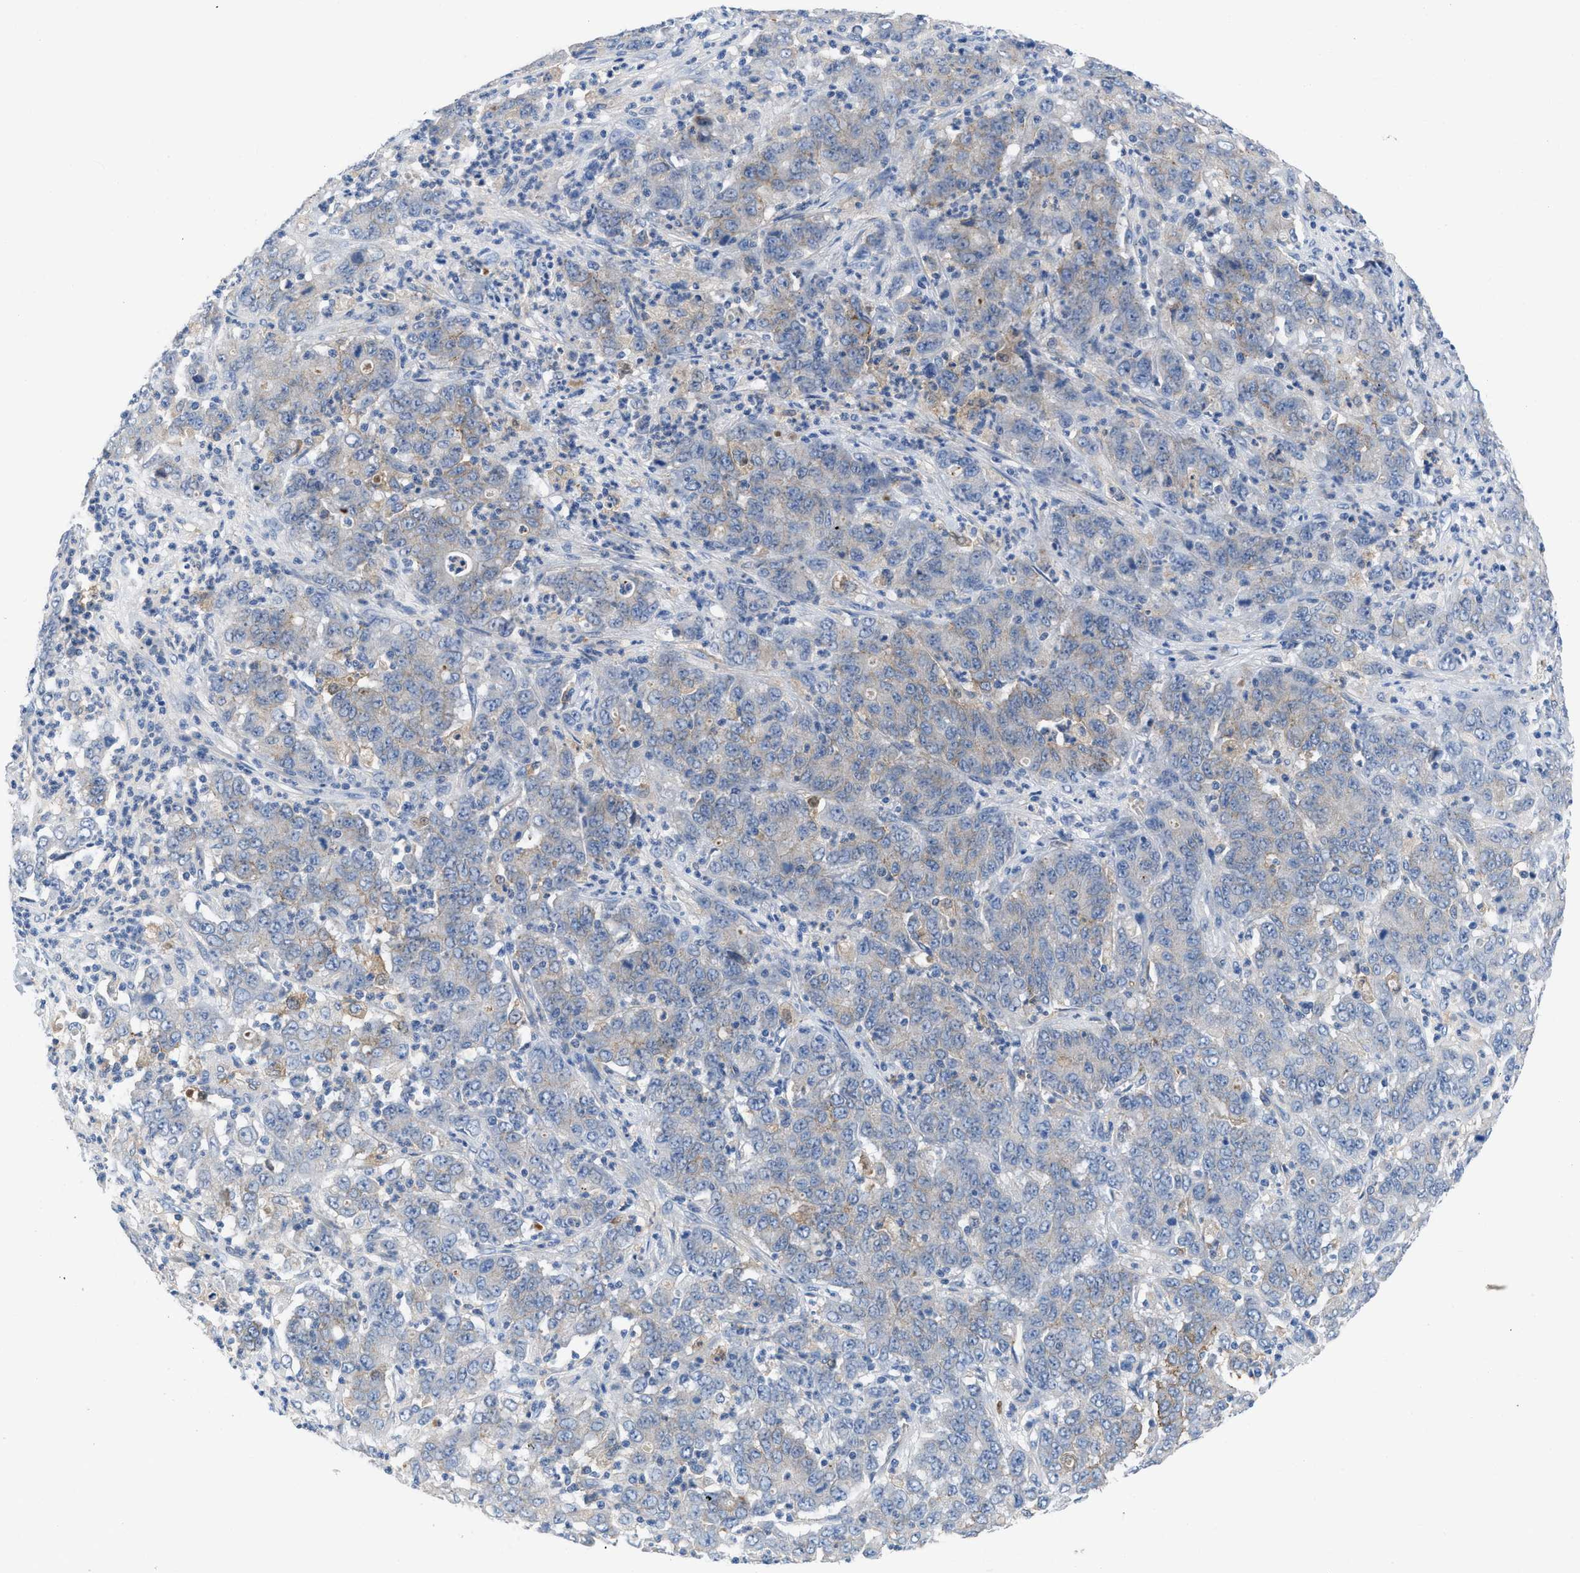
{"staining": {"intensity": "weak", "quantity": "<25%", "location": "cytoplasmic/membranous"}, "tissue": "stomach cancer", "cell_type": "Tumor cells", "image_type": "cancer", "snomed": [{"axis": "morphology", "description": "Adenocarcinoma, NOS"}, {"axis": "topography", "description": "Stomach, lower"}], "caption": "The image shows no significant staining in tumor cells of stomach cancer. (DAB immunohistochemistry (IHC) visualized using brightfield microscopy, high magnification).", "gene": "HPX", "patient": {"sex": "female", "age": 71}}